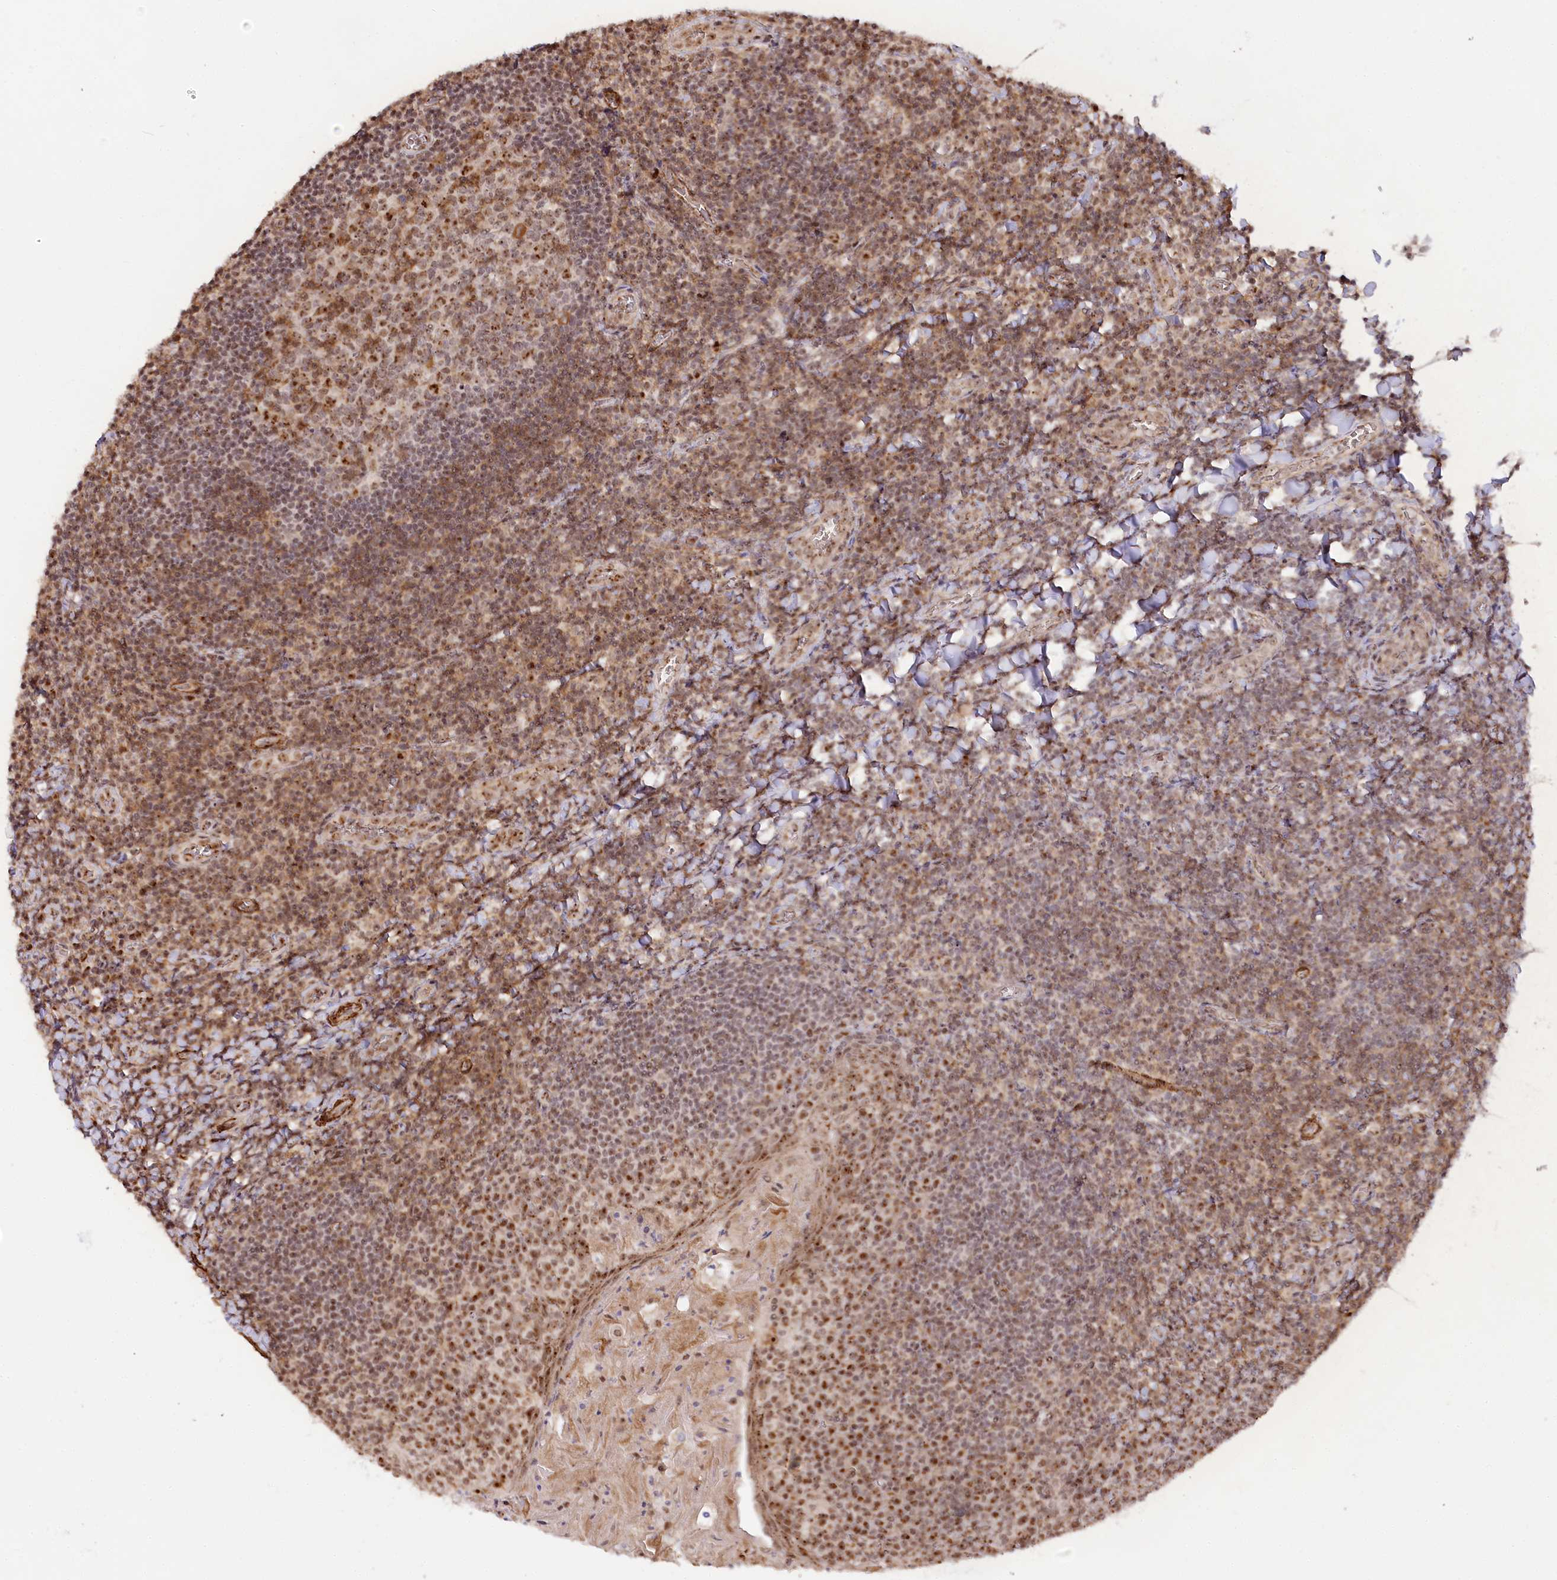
{"staining": {"intensity": "moderate", "quantity": ">75%", "location": "cytoplasmic/membranous,nuclear"}, "tissue": "tonsil", "cell_type": "Germinal center cells", "image_type": "normal", "snomed": [{"axis": "morphology", "description": "Normal tissue, NOS"}, {"axis": "topography", "description": "Tonsil"}], "caption": "Protein expression analysis of unremarkable human tonsil reveals moderate cytoplasmic/membranous,nuclear expression in about >75% of germinal center cells.", "gene": "GNL3L", "patient": {"sex": "male", "age": 27}}